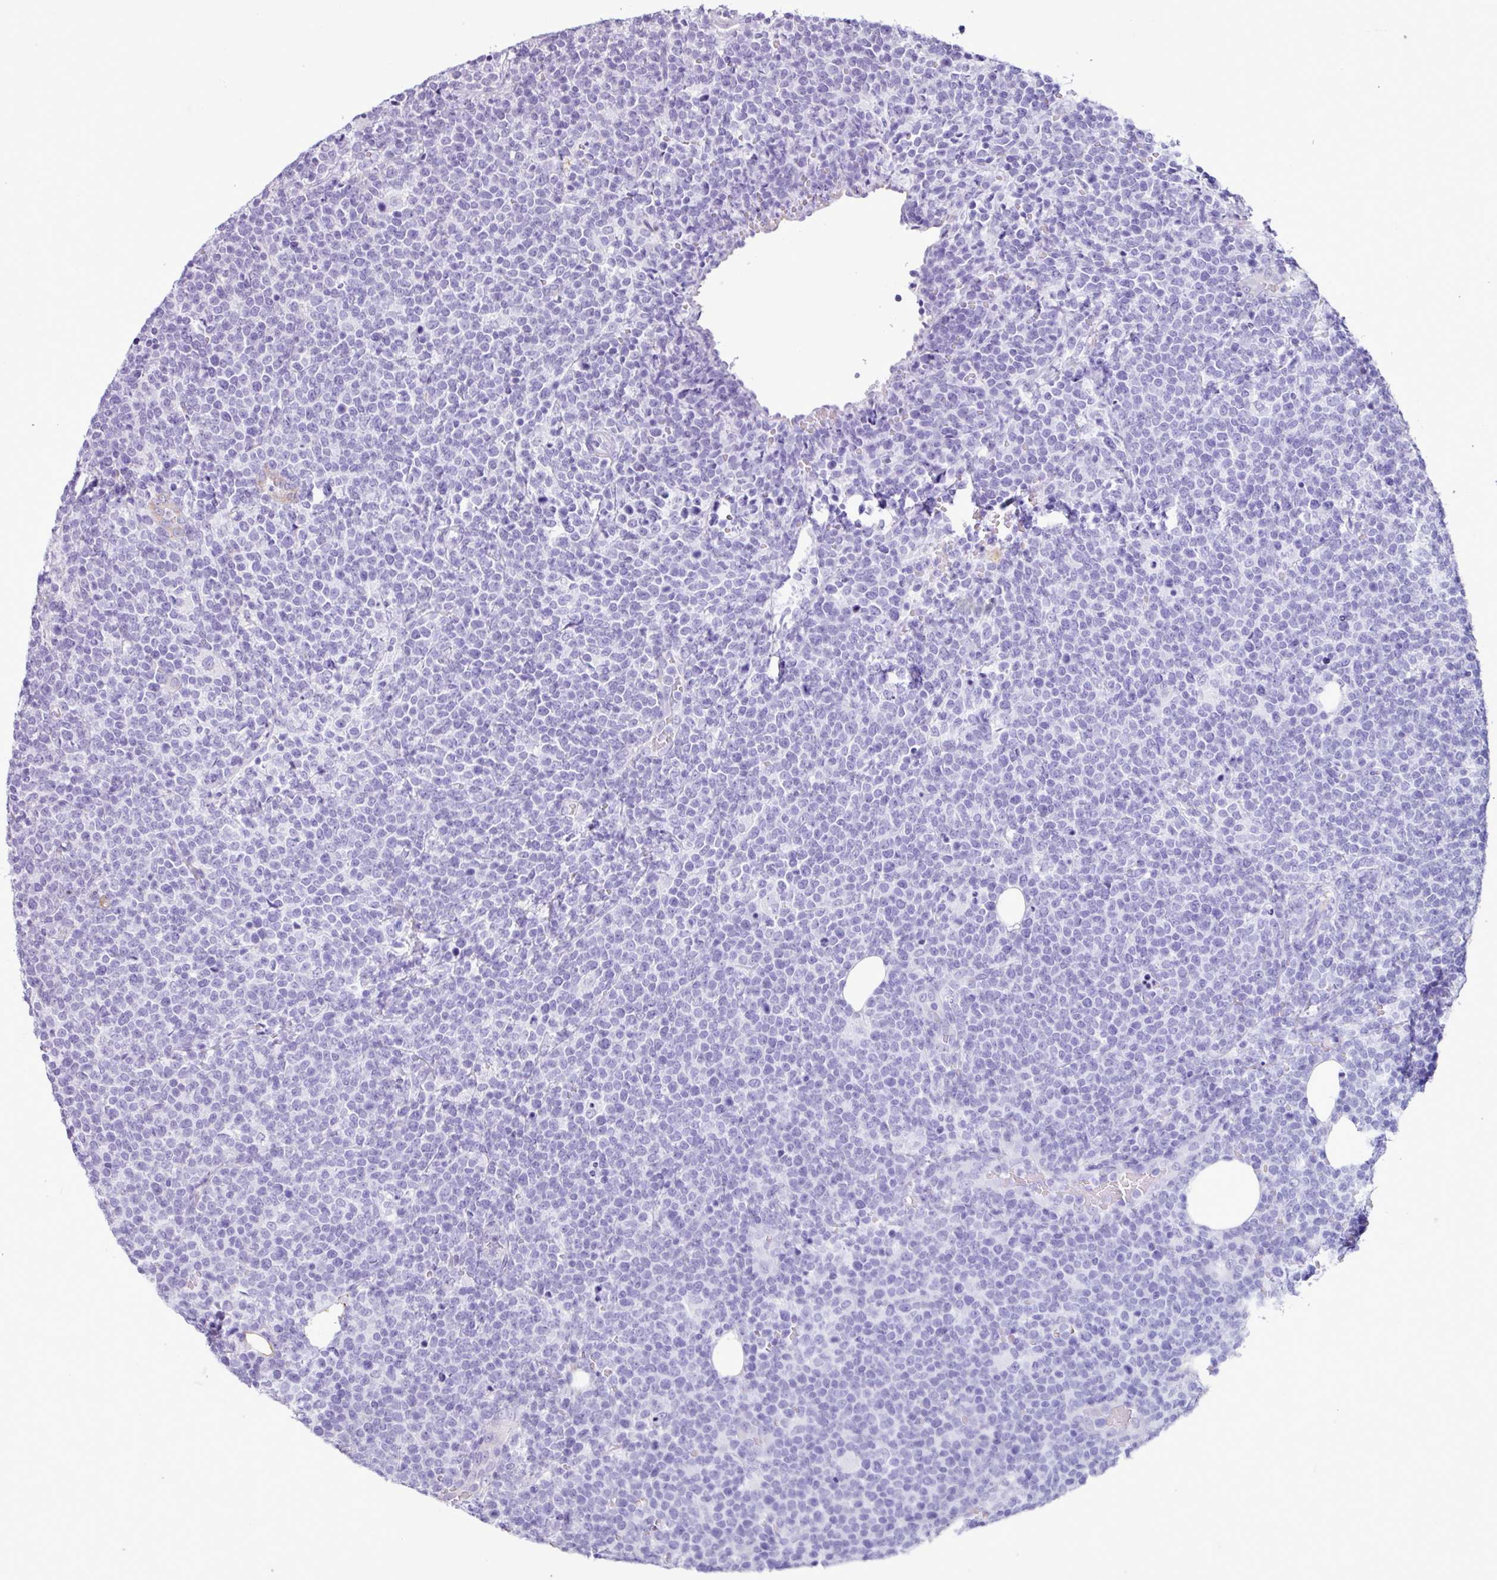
{"staining": {"intensity": "negative", "quantity": "none", "location": "none"}, "tissue": "lymphoma", "cell_type": "Tumor cells", "image_type": "cancer", "snomed": [{"axis": "morphology", "description": "Malignant lymphoma, non-Hodgkin's type, High grade"}, {"axis": "topography", "description": "Lymph node"}], "caption": "This is an immunohistochemistry (IHC) image of human lymphoma. There is no staining in tumor cells.", "gene": "PPP1R35", "patient": {"sex": "male", "age": 61}}